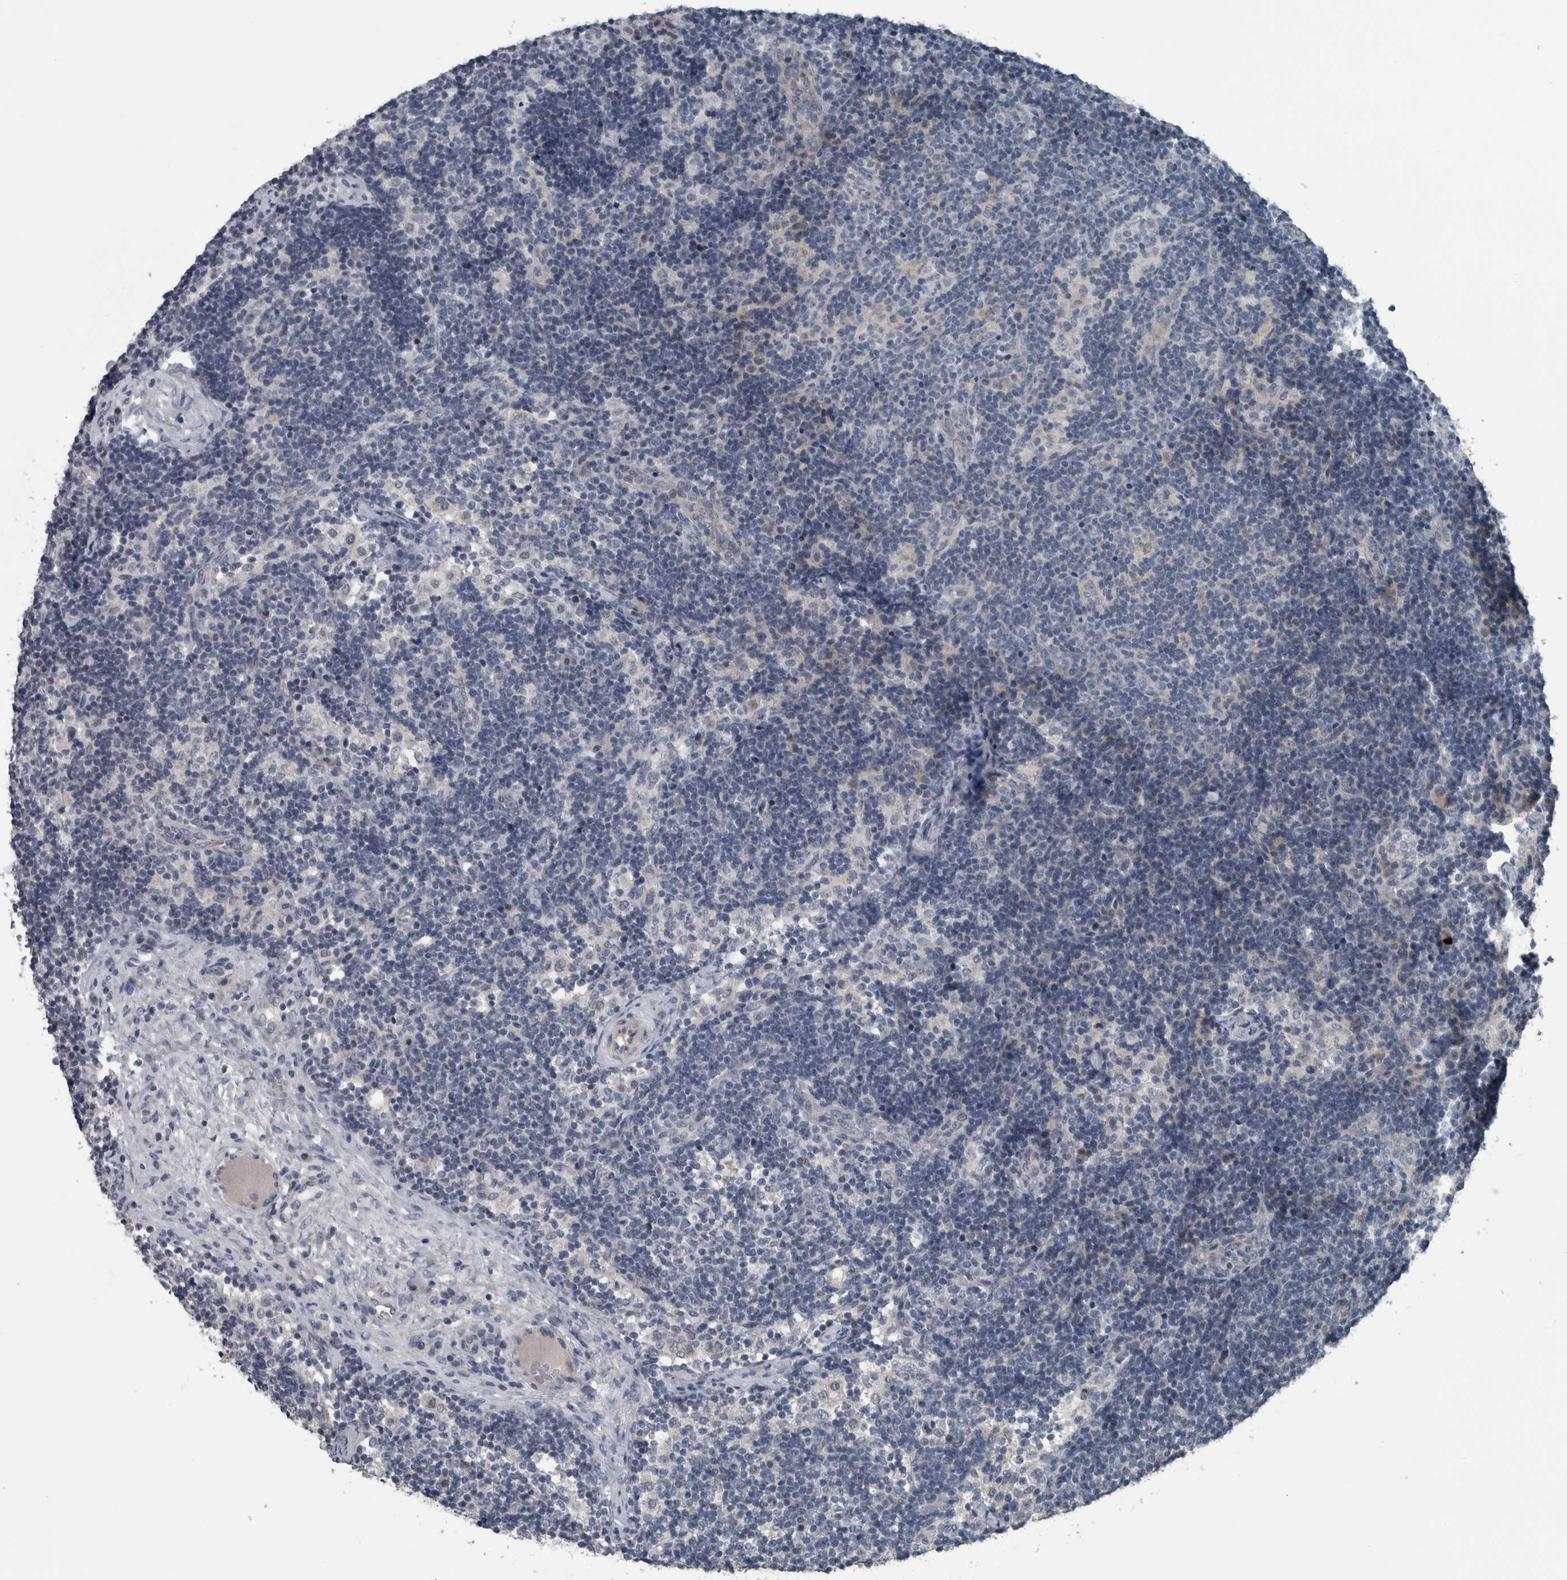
{"staining": {"intensity": "moderate", "quantity": "<25%", "location": "cytoplasmic/membranous"}, "tissue": "lymph node", "cell_type": "Germinal center cells", "image_type": "normal", "snomed": [{"axis": "morphology", "description": "Normal tissue, NOS"}, {"axis": "topography", "description": "Lymph node"}], "caption": "Moderate cytoplasmic/membranous positivity is present in about <25% of germinal center cells in normal lymph node. The staining was performed using DAB (3,3'-diaminobenzidine), with brown indicating positive protein expression. Nuclei are stained blue with hematoxylin.", "gene": "KRT20", "patient": {"sex": "female", "age": 22}}